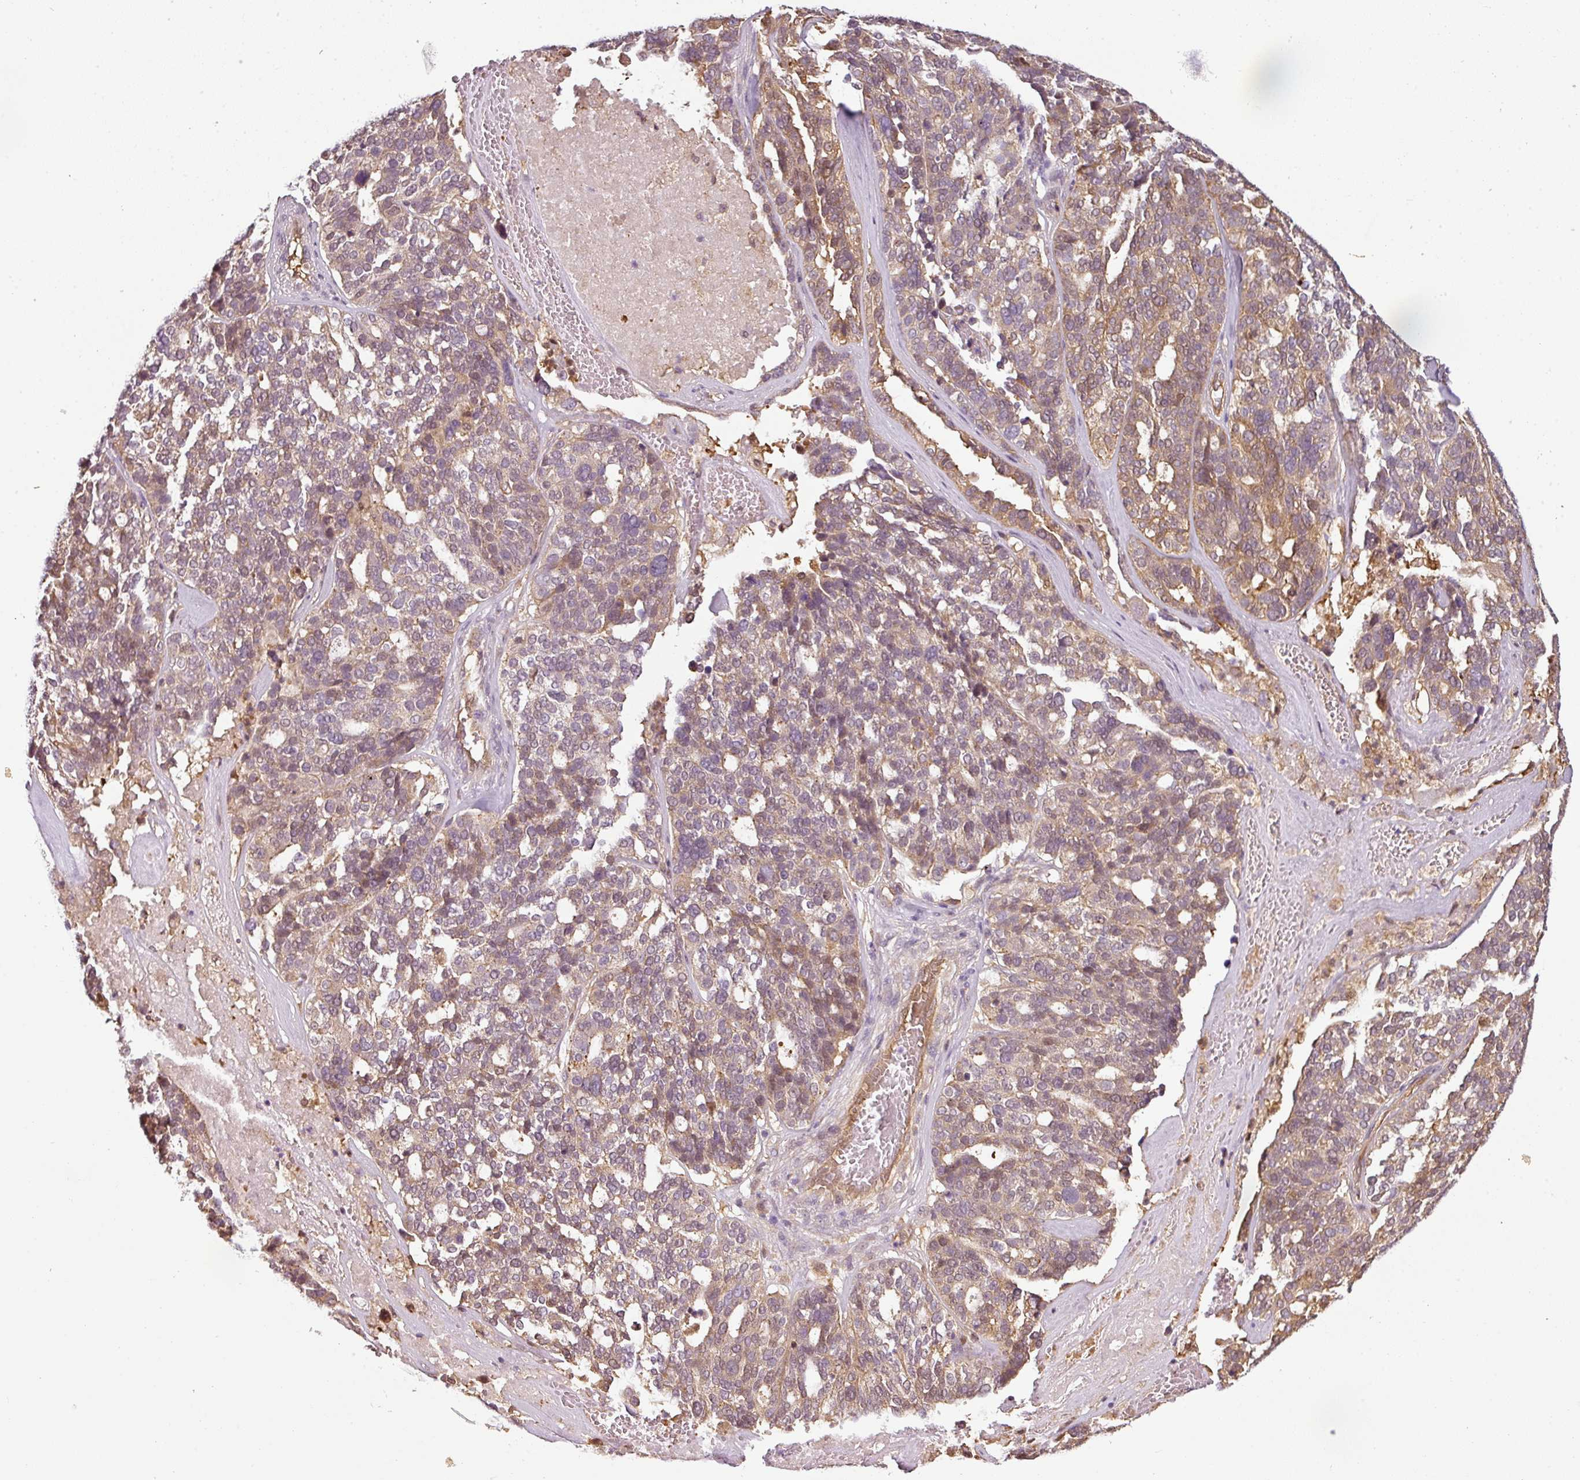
{"staining": {"intensity": "weak", "quantity": "<25%", "location": "cytoplasmic/membranous"}, "tissue": "ovarian cancer", "cell_type": "Tumor cells", "image_type": "cancer", "snomed": [{"axis": "morphology", "description": "Cystadenocarcinoma, serous, NOS"}, {"axis": "topography", "description": "Ovary"}], "caption": "High magnification brightfield microscopy of ovarian cancer (serous cystadenocarcinoma) stained with DAB (3,3'-diaminobenzidine) (brown) and counterstained with hematoxylin (blue): tumor cells show no significant positivity. The staining is performed using DAB (3,3'-diaminobenzidine) brown chromogen with nuclei counter-stained in using hematoxylin.", "gene": "ANKRD18A", "patient": {"sex": "female", "age": 59}}